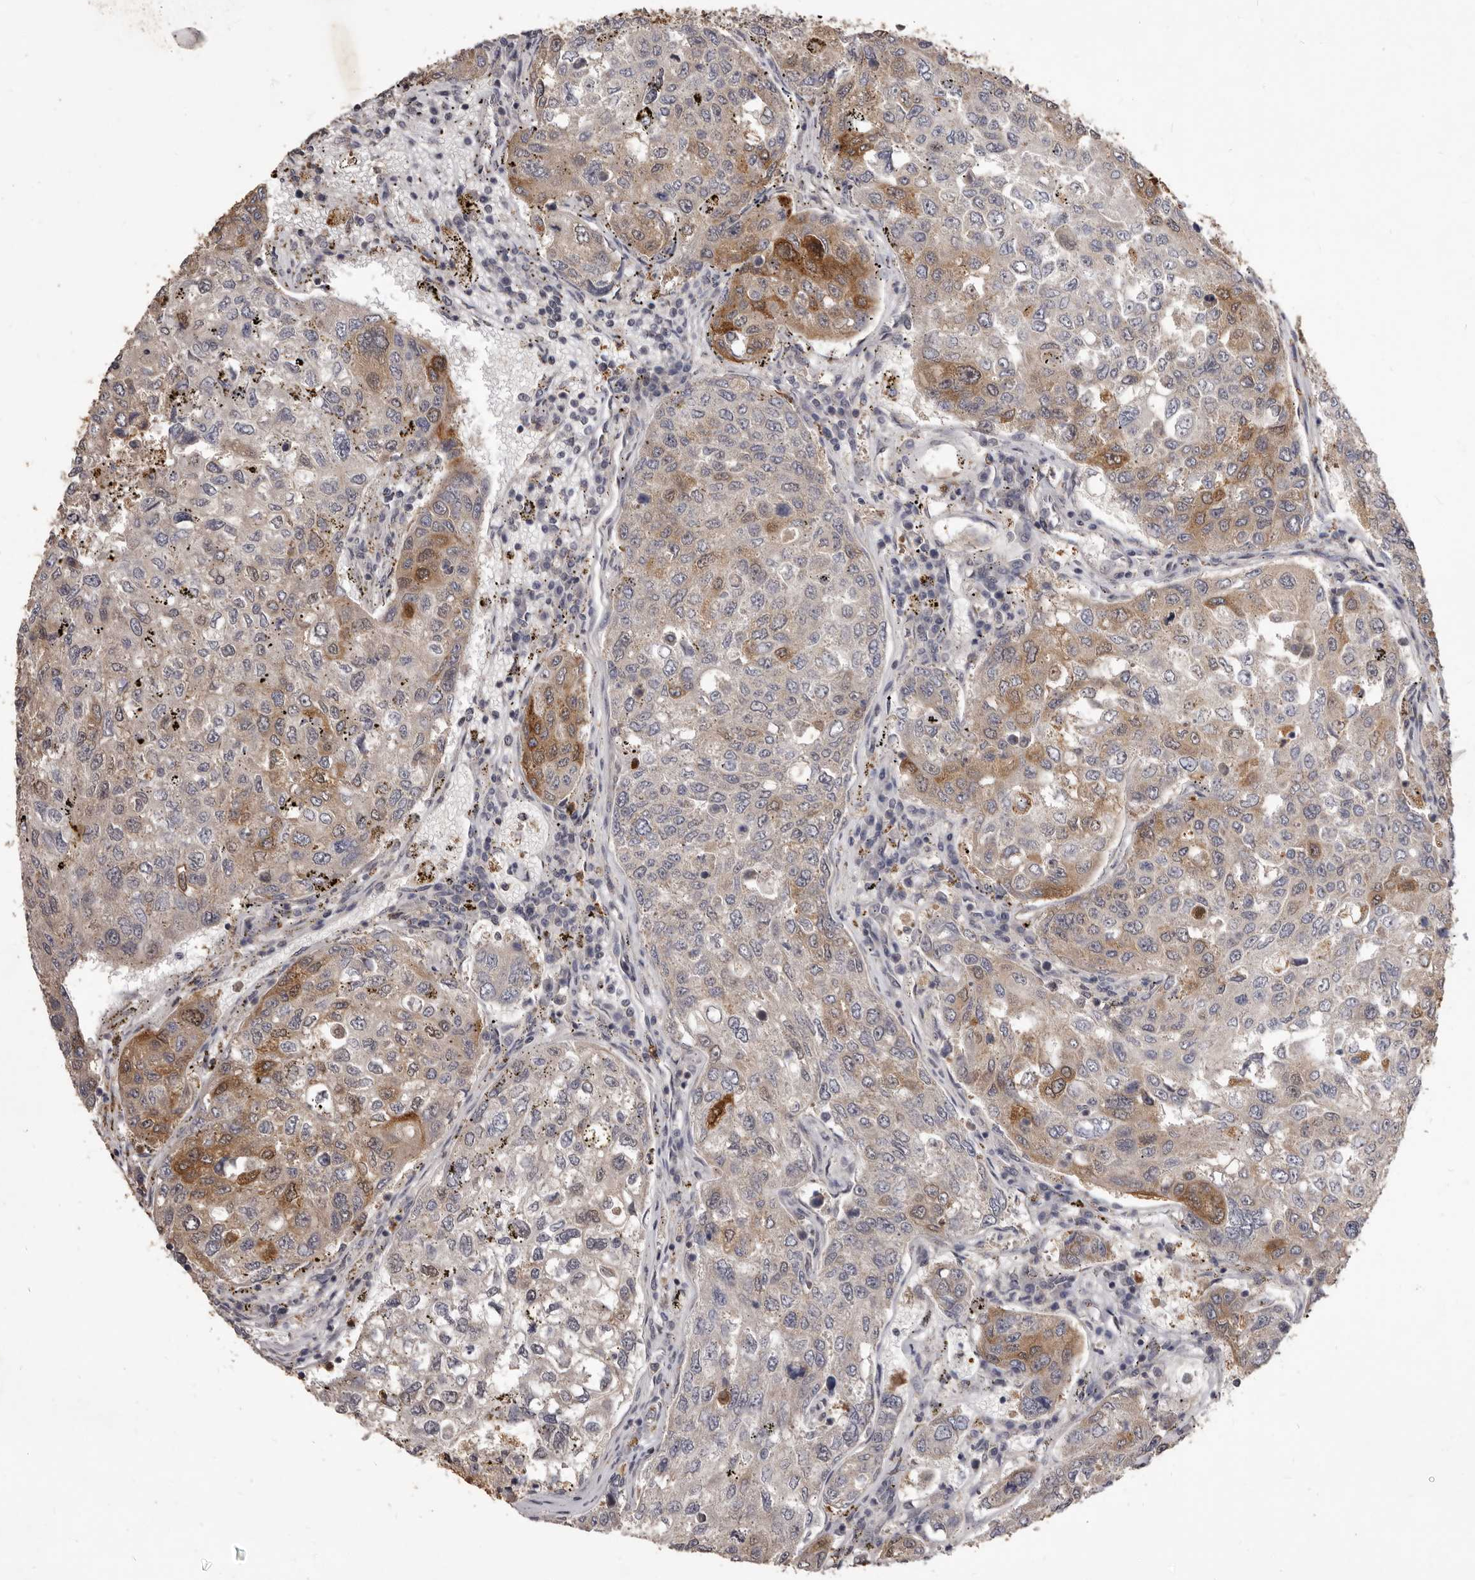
{"staining": {"intensity": "moderate", "quantity": "<25%", "location": "cytoplasmic/membranous"}, "tissue": "urothelial cancer", "cell_type": "Tumor cells", "image_type": "cancer", "snomed": [{"axis": "morphology", "description": "Urothelial carcinoma, High grade"}, {"axis": "topography", "description": "Lymph node"}, {"axis": "topography", "description": "Urinary bladder"}], "caption": "DAB immunohistochemical staining of human urothelial cancer reveals moderate cytoplasmic/membranous protein staining in approximately <25% of tumor cells.", "gene": "ACLY", "patient": {"sex": "male", "age": 51}}